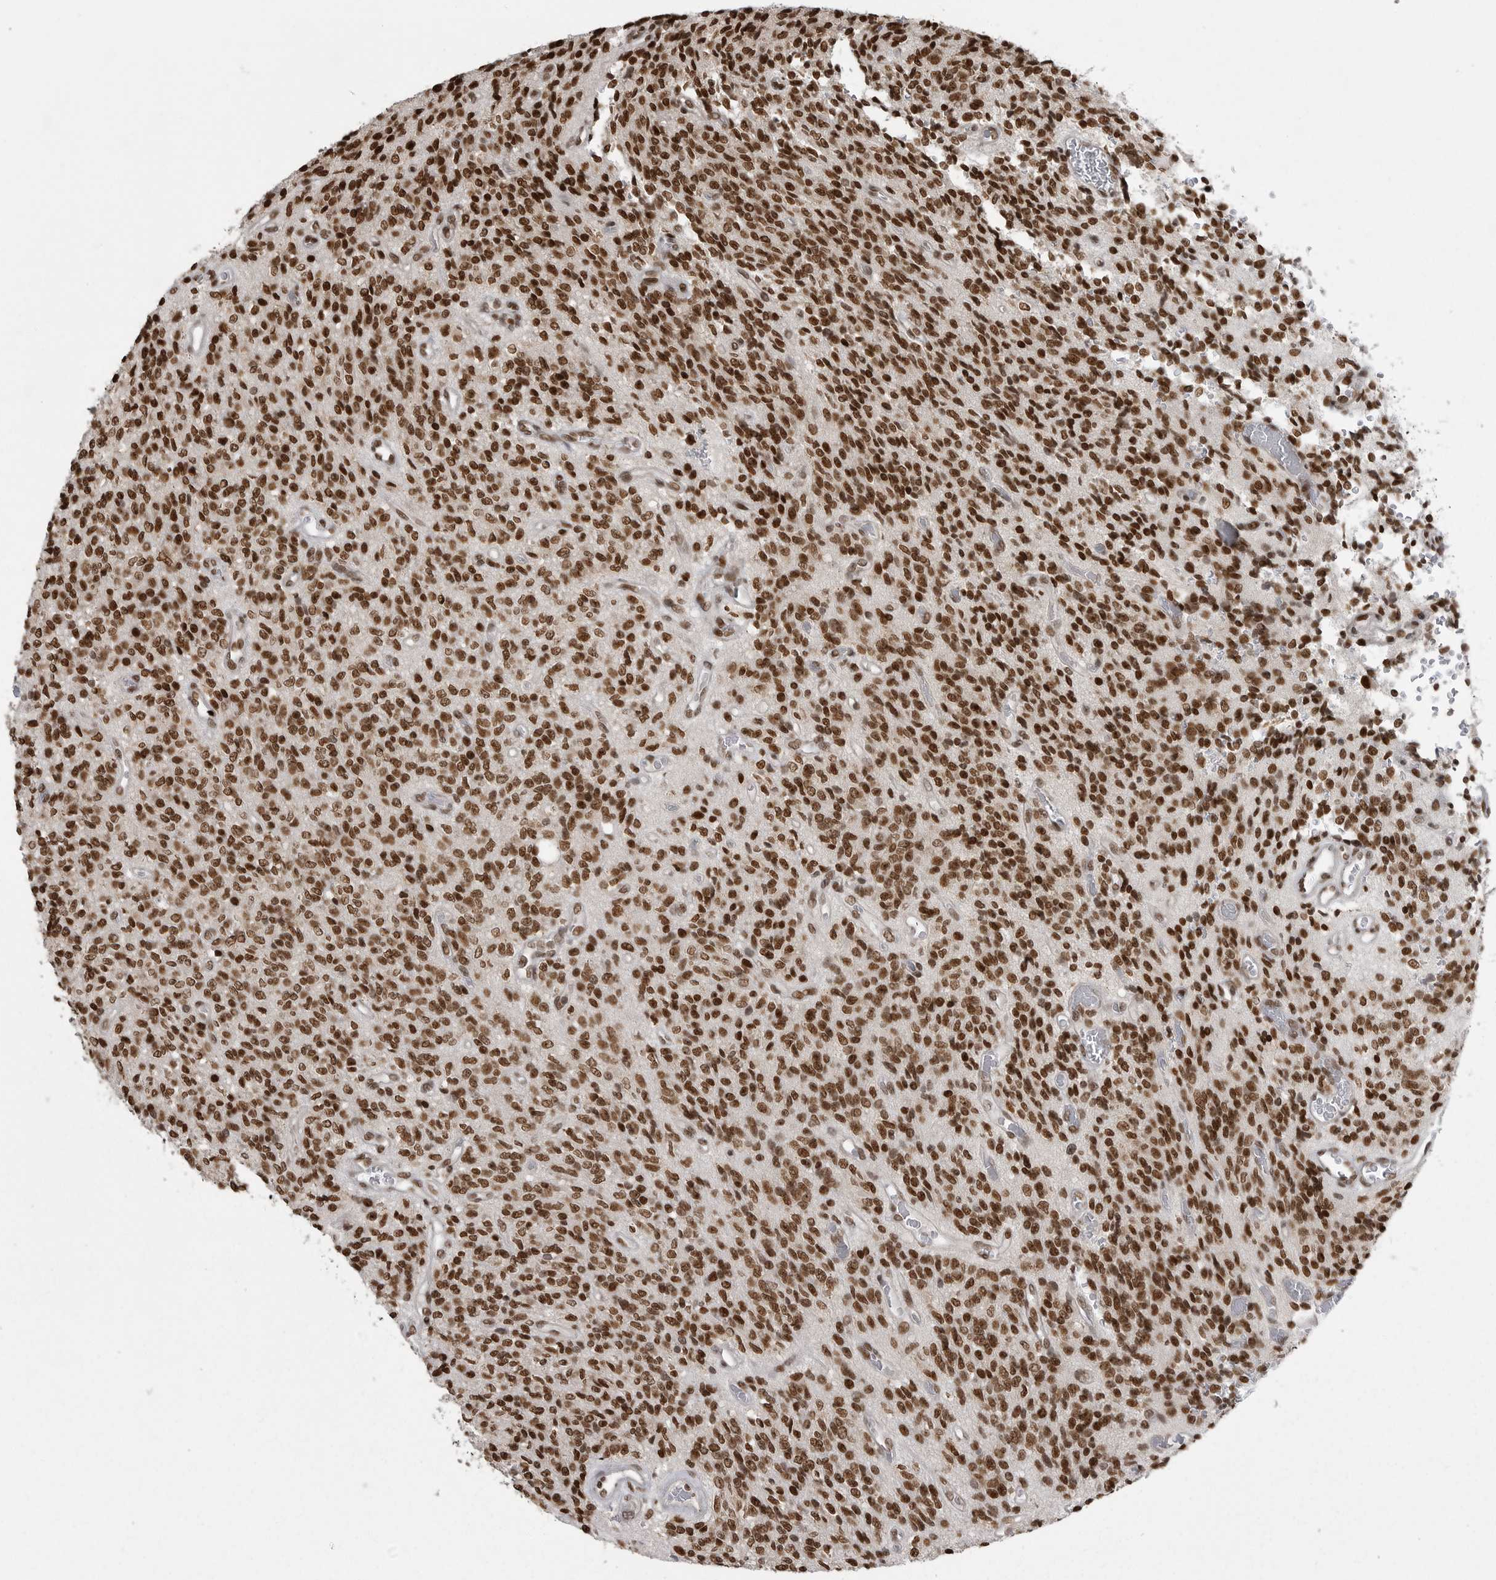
{"staining": {"intensity": "strong", "quantity": ">75%", "location": "nuclear"}, "tissue": "glioma", "cell_type": "Tumor cells", "image_type": "cancer", "snomed": [{"axis": "morphology", "description": "Glioma, malignant, High grade"}, {"axis": "topography", "description": "Brain"}], "caption": "Malignant glioma (high-grade) was stained to show a protein in brown. There is high levels of strong nuclear staining in about >75% of tumor cells.", "gene": "YAF2", "patient": {"sex": "male", "age": 34}}